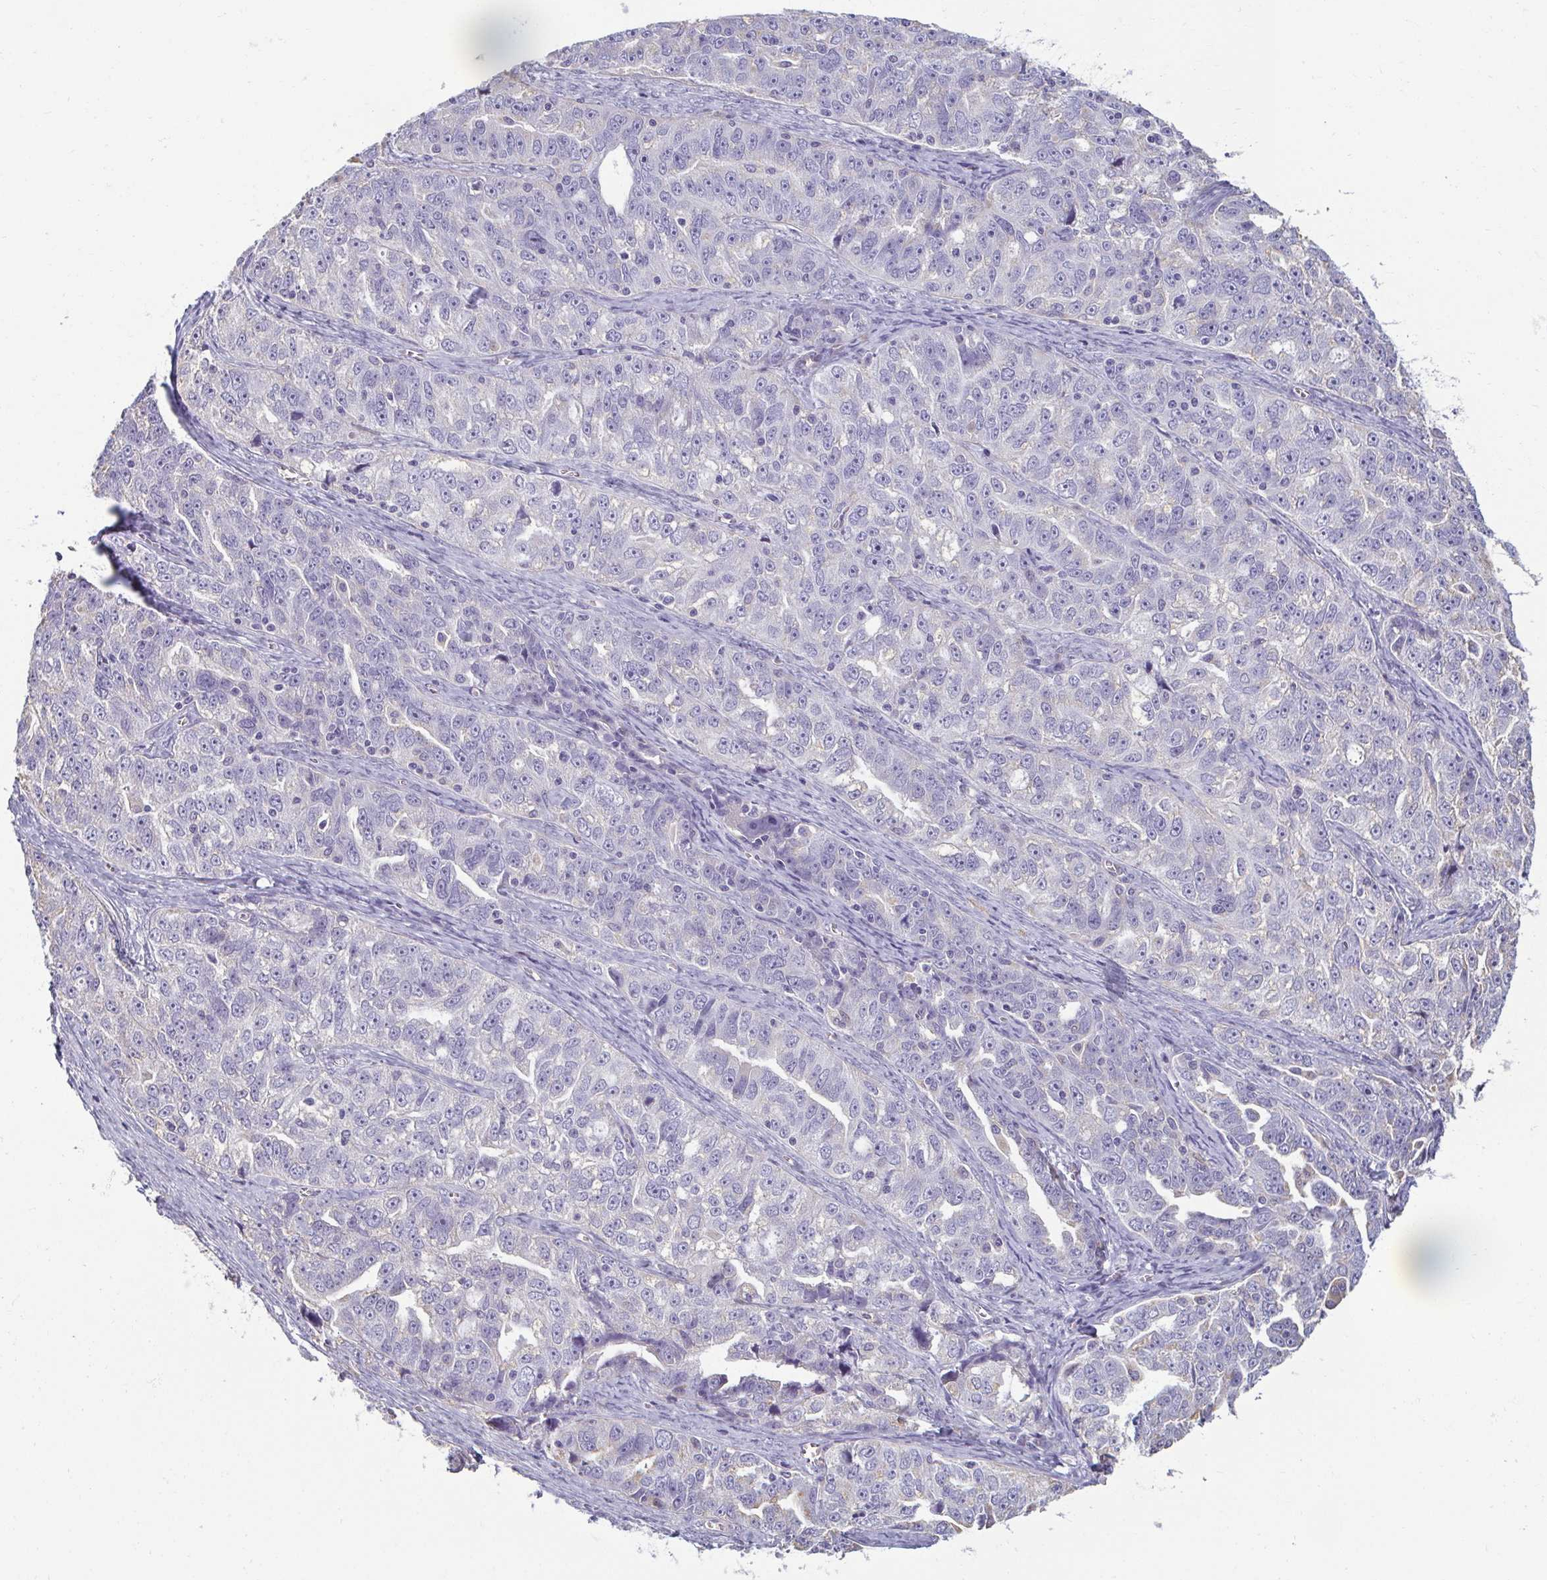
{"staining": {"intensity": "negative", "quantity": "none", "location": "none"}, "tissue": "ovarian cancer", "cell_type": "Tumor cells", "image_type": "cancer", "snomed": [{"axis": "morphology", "description": "Cystadenocarcinoma, serous, NOS"}, {"axis": "topography", "description": "Ovary"}], "caption": "High power microscopy micrograph of an immunohistochemistry (IHC) image of ovarian cancer, revealing no significant expression in tumor cells.", "gene": "PDE2A", "patient": {"sex": "female", "age": 51}}